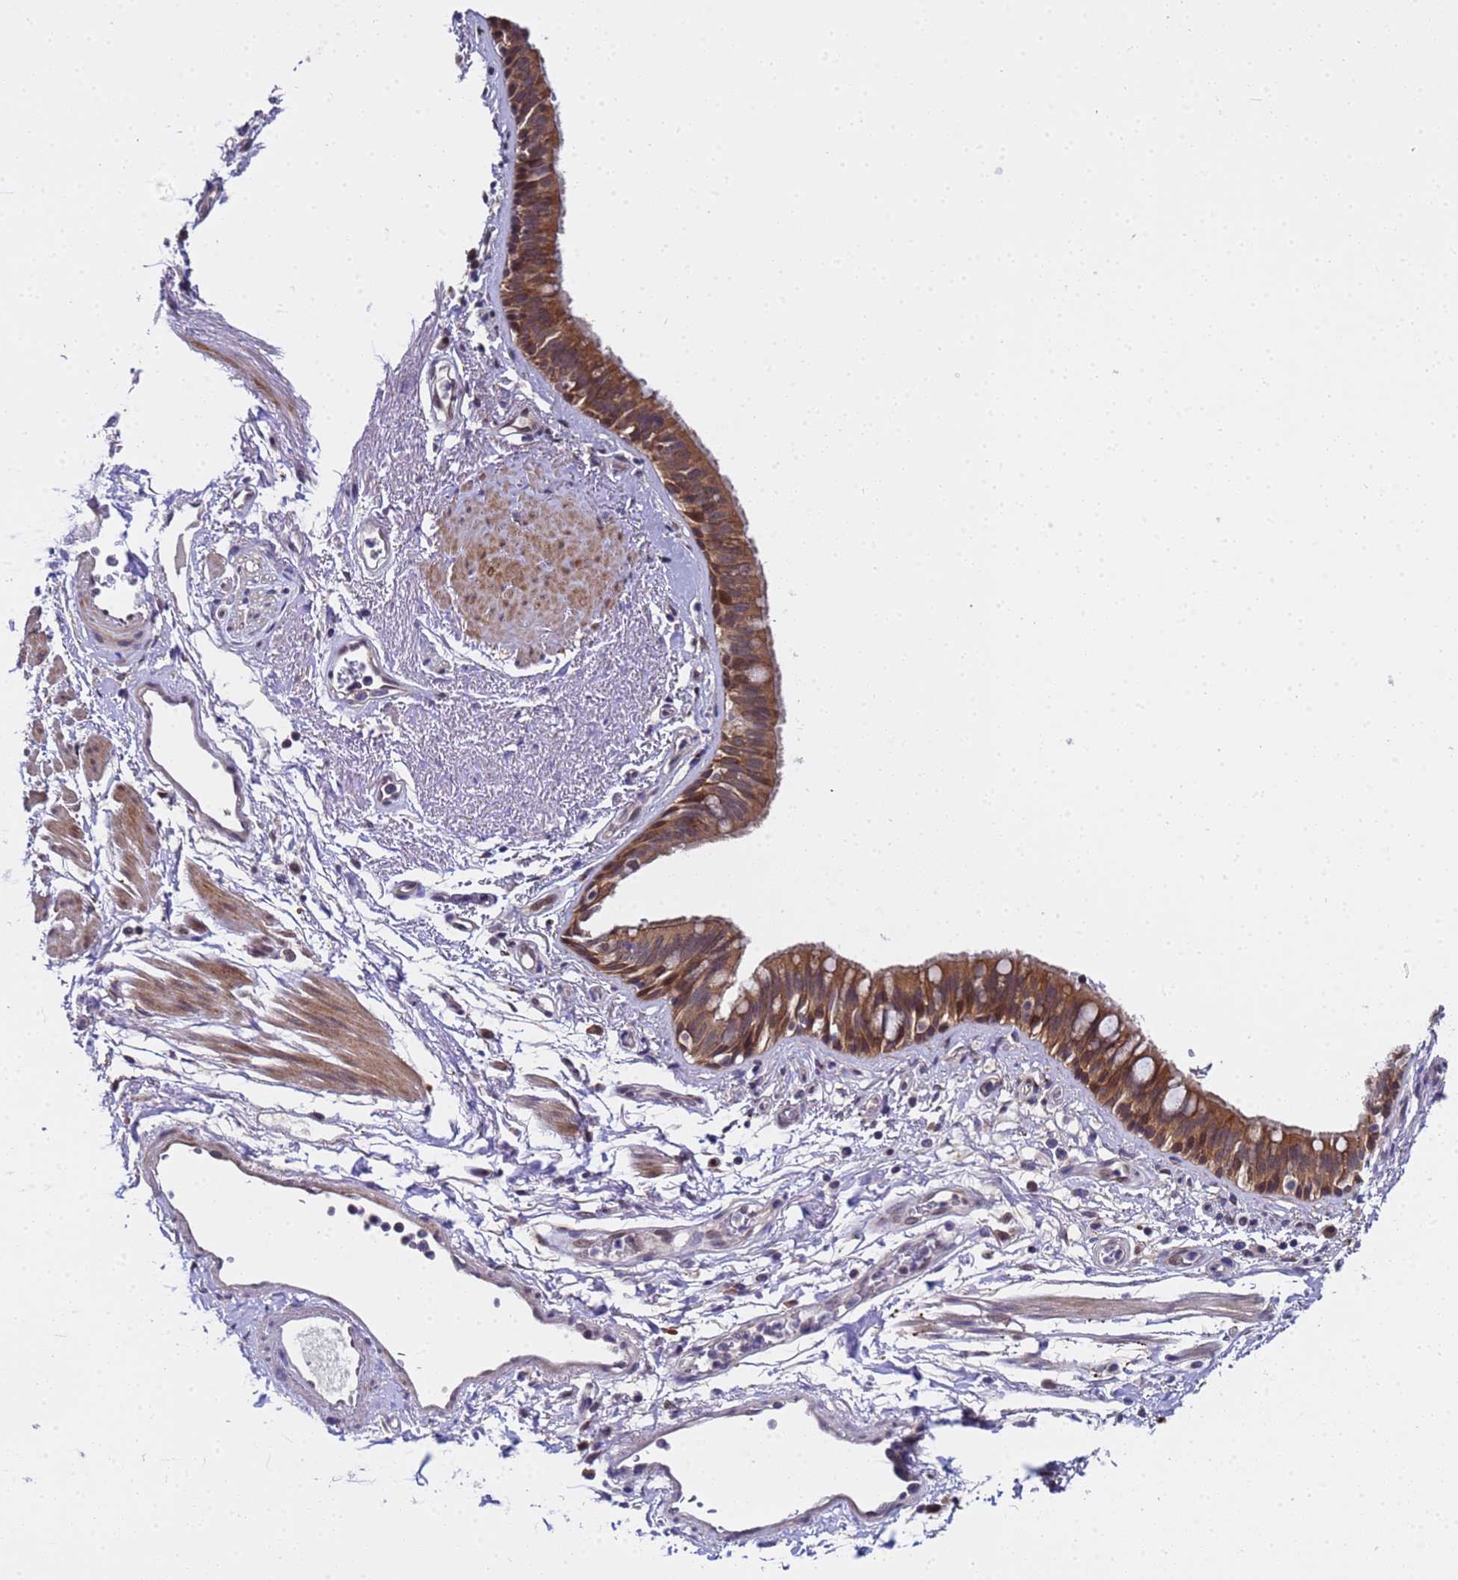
{"staining": {"intensity": "moderate", "quantity": ">75%", "location": "cytoplasmic/membranous"}, "tissue": "bronchus", "cell_type": "Respiratory epithelial cells", "image_type": "normal", "snomed": [{"axis": "morphology", "description": "Normal tissue, NOS"}, {"axis": "morphology", "description": "Neoplasm, uncertain whether benign or malignant"}, {"axis": "topography", "description": "Bronchus"}, {"axis": "topography", "description": "Lung"}], "caption": "Respiratory epithelial cells reveal medium levels of moderate cytoplasmic/membranous expression in approximately >75% of cells in benign bronchus. The protein is shown in brown color, while the nuclei are stained blue.", "gene": "ANAPC13", "patient": {"sex": "male", "age": 55}}